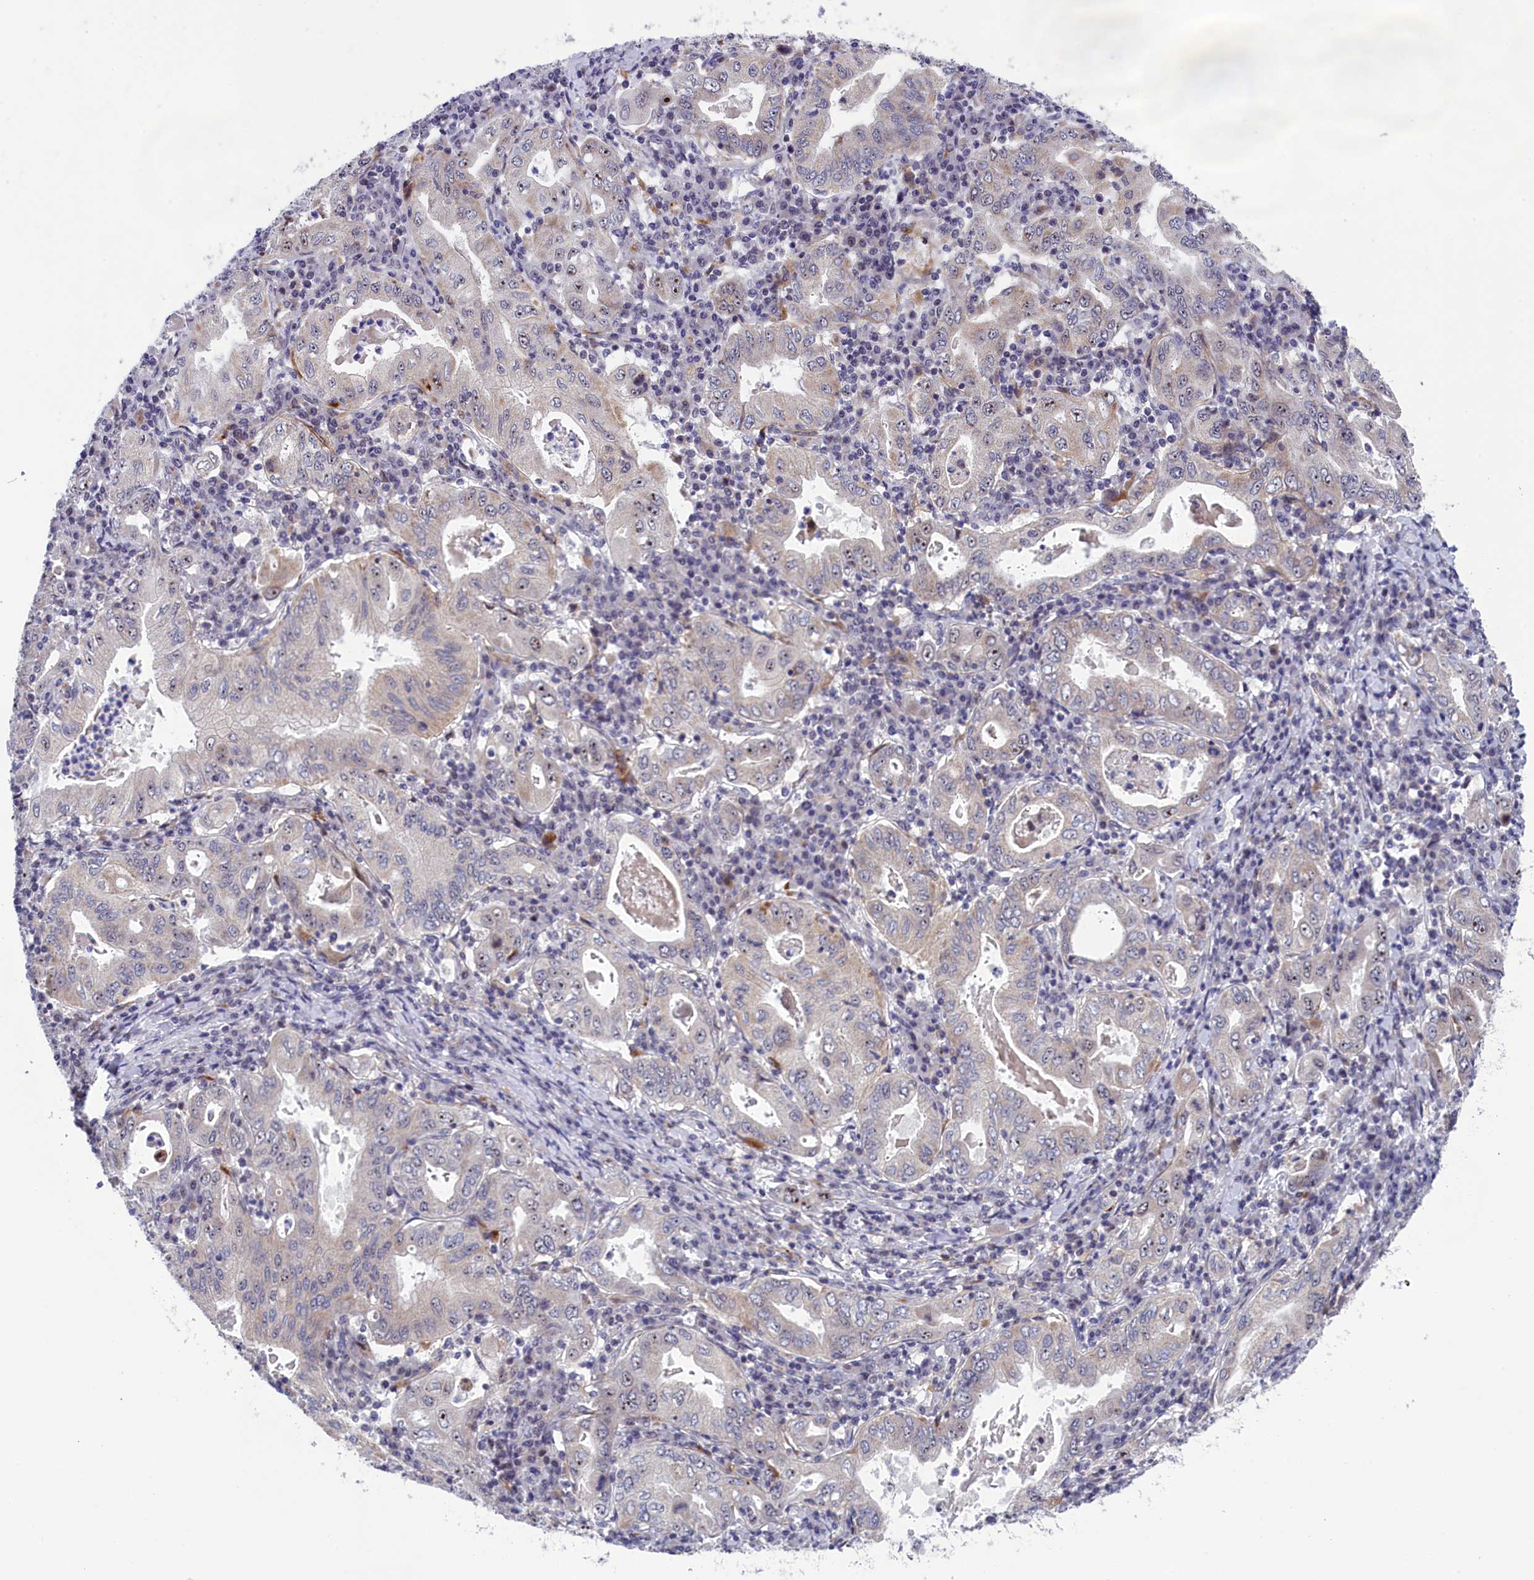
{"staining": {"intensity": "negative", "quantity": "none", "location": "none"}, "tissue": "stomach cancer", "cell_type": "Tumor cells", "image_type": "cancer", "snomed": [{"axis": "morphology", "description": "Normal tissue, NOS"}, {"axis": "morphology", "description": "Adenocarcinoma, NOS"}, {"axis": "topography", "description": "Esophagus"}, {"axis": "topography", "description": "Stomach, upper"}, {"axis": "topography", "description": "Peripheral nerve tissue"}], "caption": "This is a photomicrograph of IHC staining of adenocarcinoma (stomach), which shows no staining in tumor cells. Brightfield microscopy of immunohistochemistry stained with DAB (brown) and hematoxylin (blue), captured at high magnification.", "gene": "PPAN", "patient": {"sex": "male", "age": 62}}